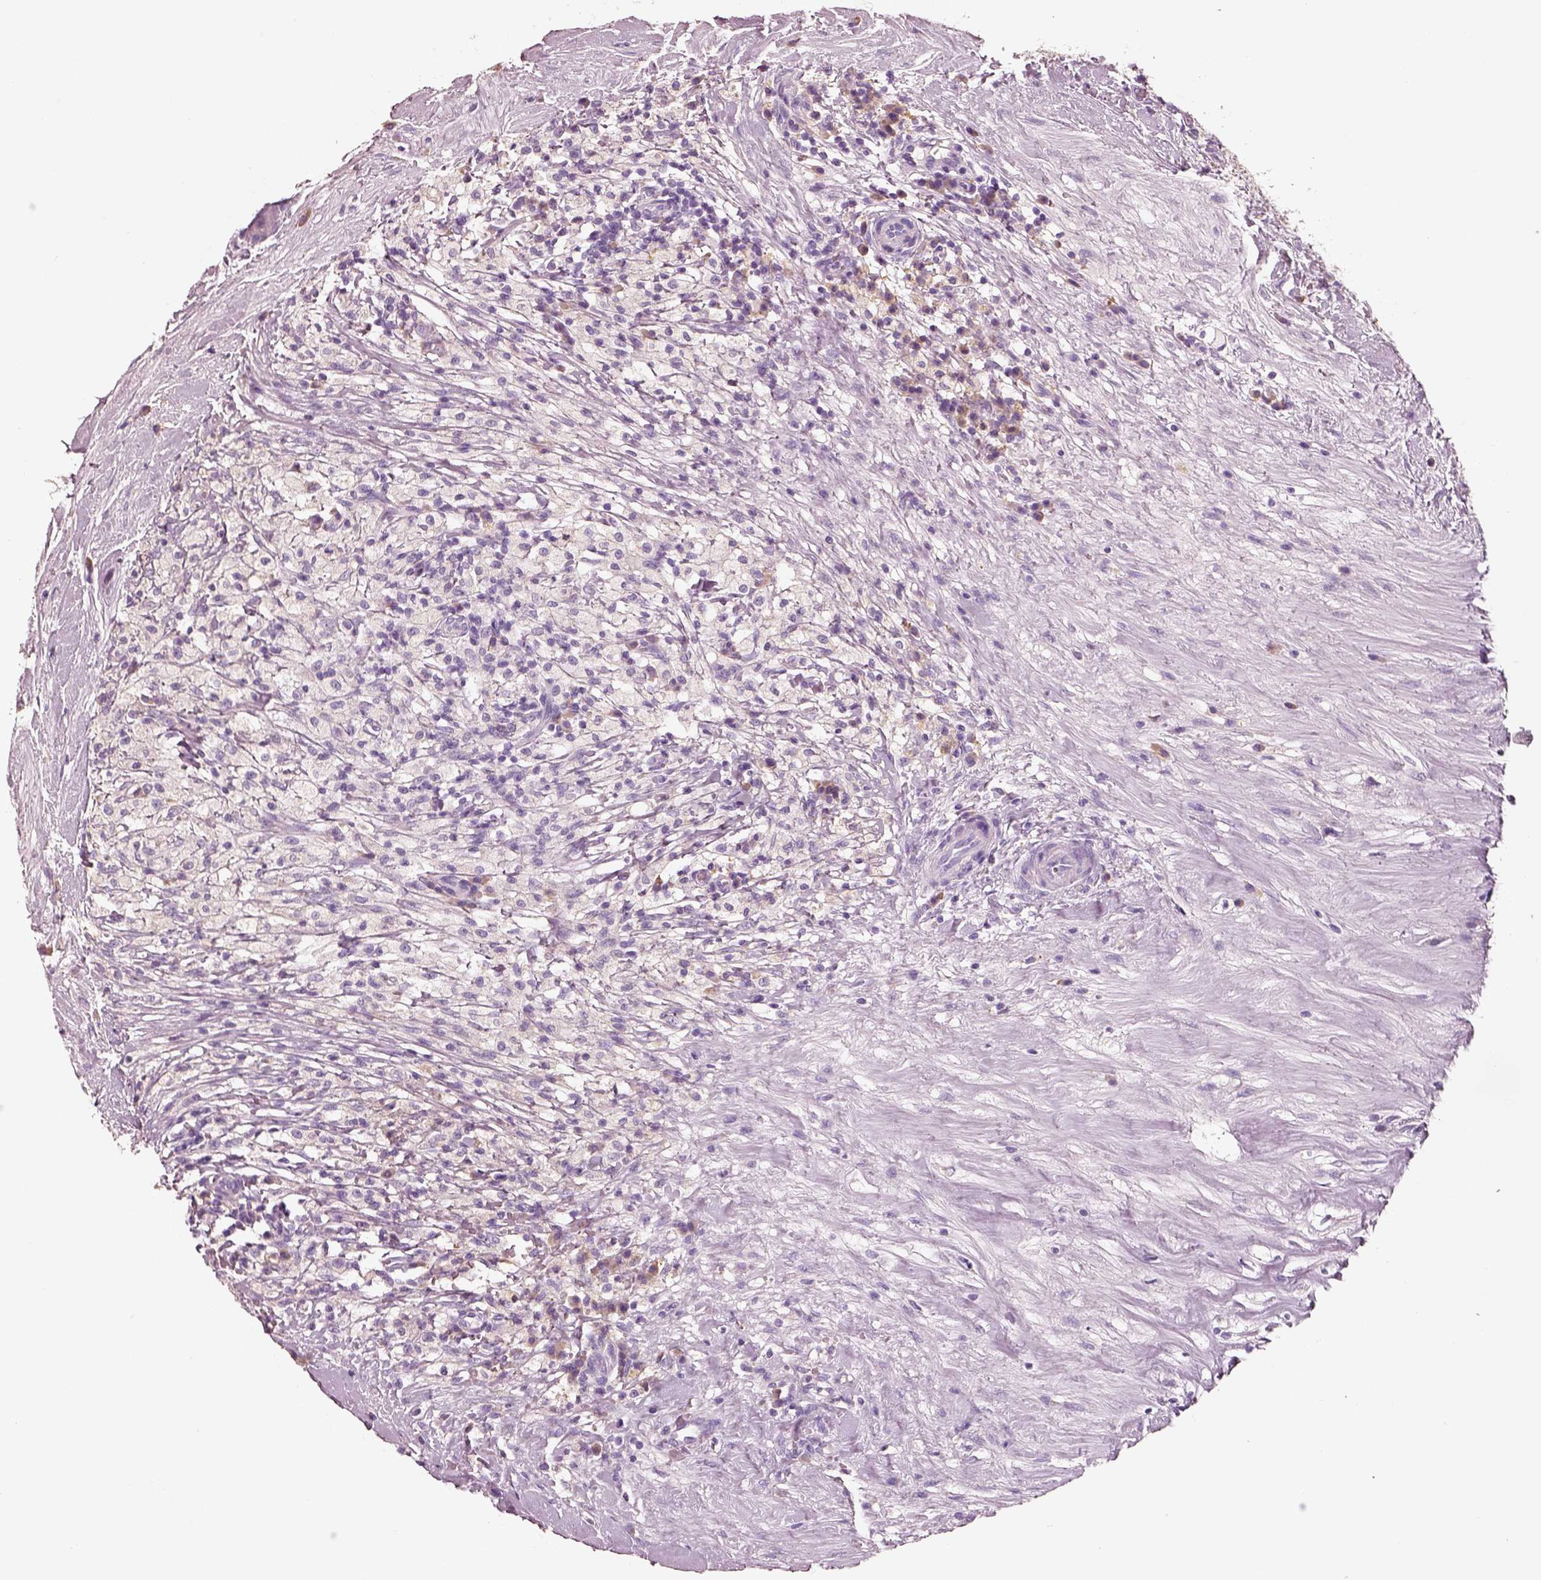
{"staining": {"intensity": "negative", "quantity": "none", "location": "none"}, "tissue": "testis cancer", "cell_type": "Tumor cells", "image_type": "cancer", "snomed": [{"axis": "morphology", "description": "Necrosis, NOS"}, {"axis": "morphology", "description": "Carcinoma, Embryonal, NOS"}, {"axis": "topography", "description": "Testis"}], "caption": "This is a micrograph of immunohistochemistry (IHC) staining of testis cancer (embryonal carcinoma), which shows no staining in tumor cells. (Immunohistochemistry, brightfield microscopy, high magnification).", "gene": "PNOC", "patient": {"sex": "male", "age": 19}}